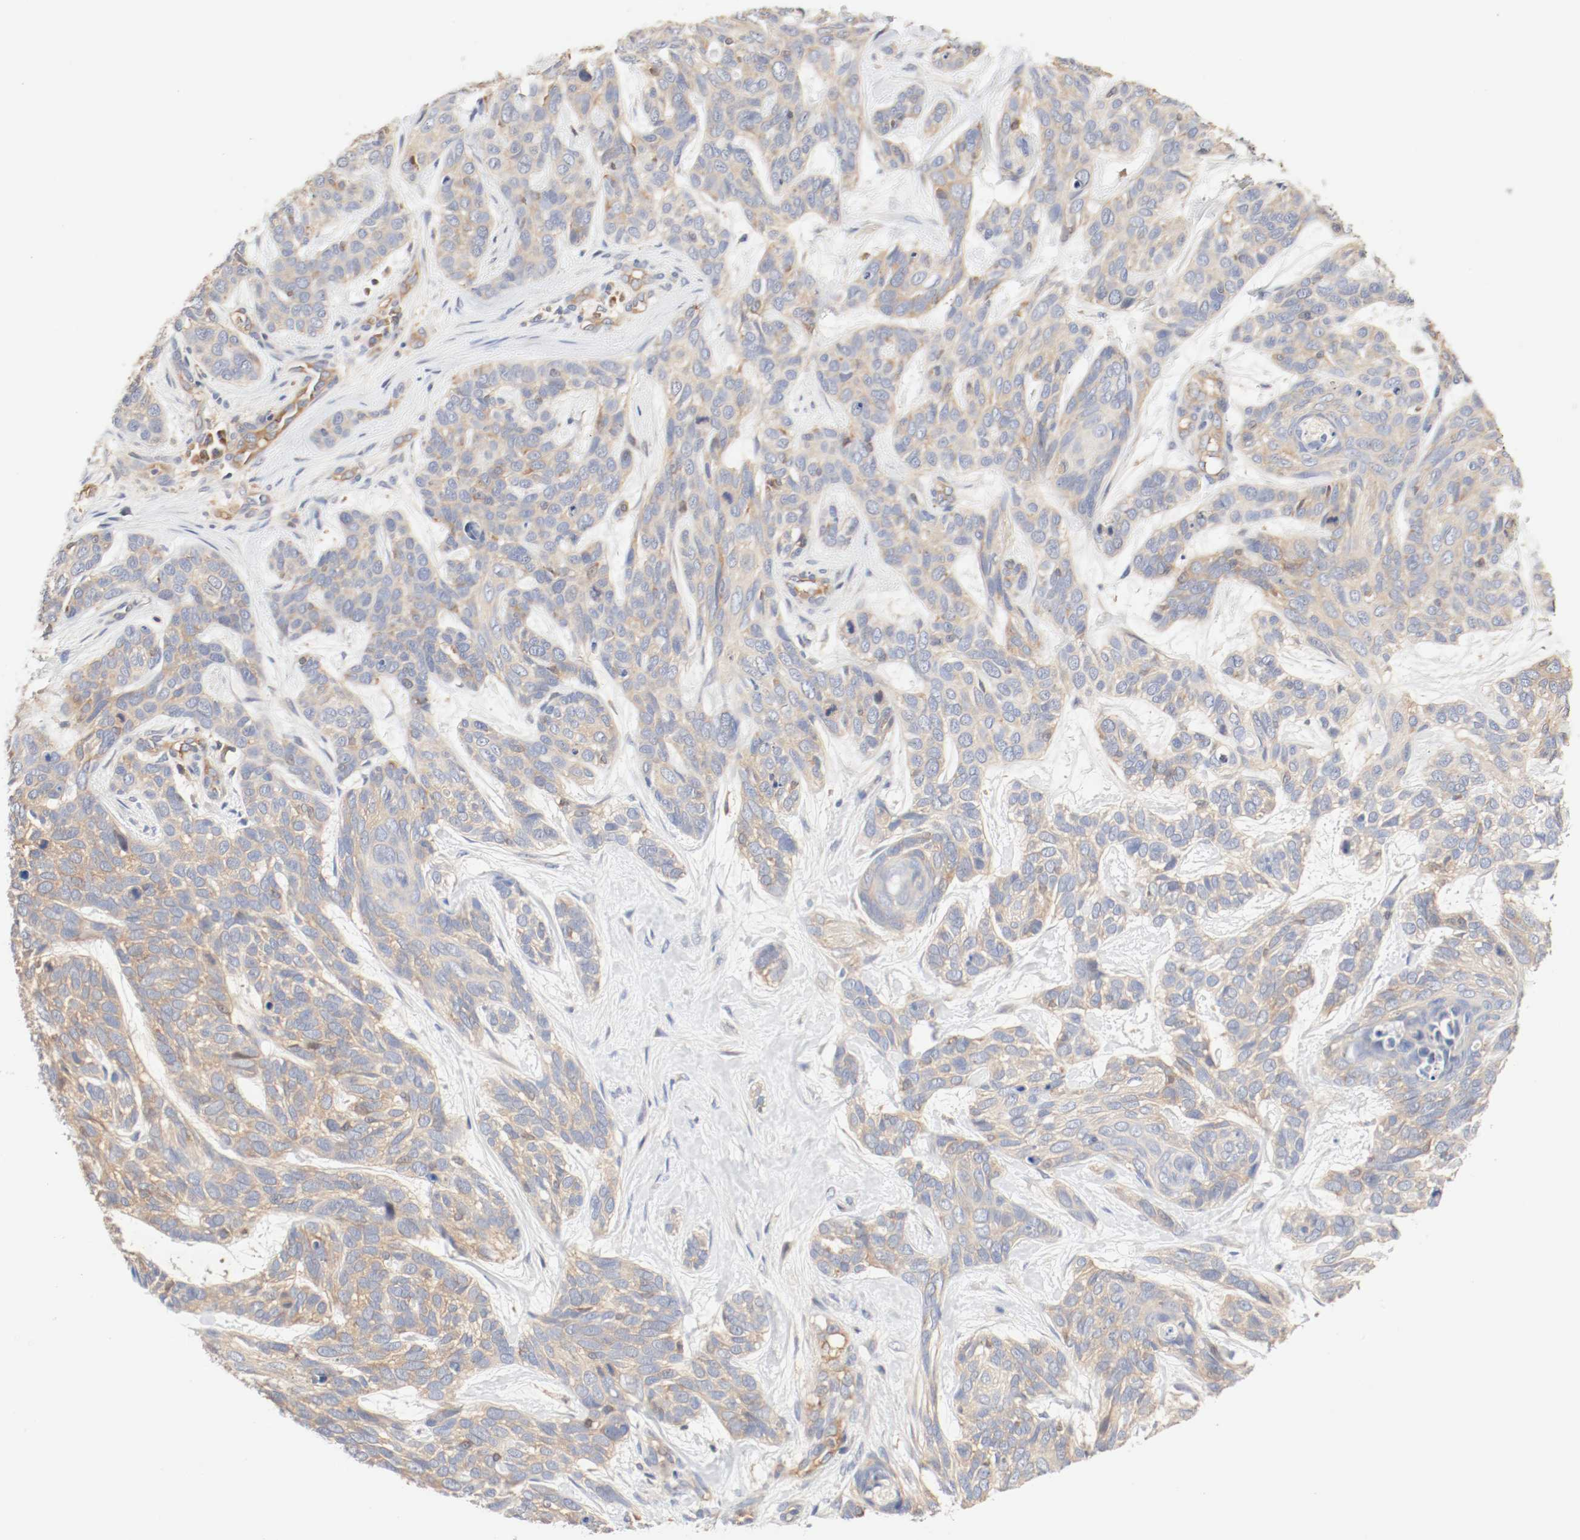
{"staining": {"intensity": "moderate", "quantity": ">75%", "location": "cytoplasmic/membranous"}, "tissue": "skin cancer", "cell_type": "Tumor cells", "image_type": "cancer", "snomed": [{"axis": "morphology", "description": "Basal cell carcinoma"}, {"axis": "topography", "description": "Skin"}], "caption": "Moderate cytoplasmic/membranous expression for a protein is present in approximately >75% of tumor cells of skin cancer using immunohistochemistry (IHC).", "gene": "GIT1", "patient": {"sex": "male", "age": 87}}